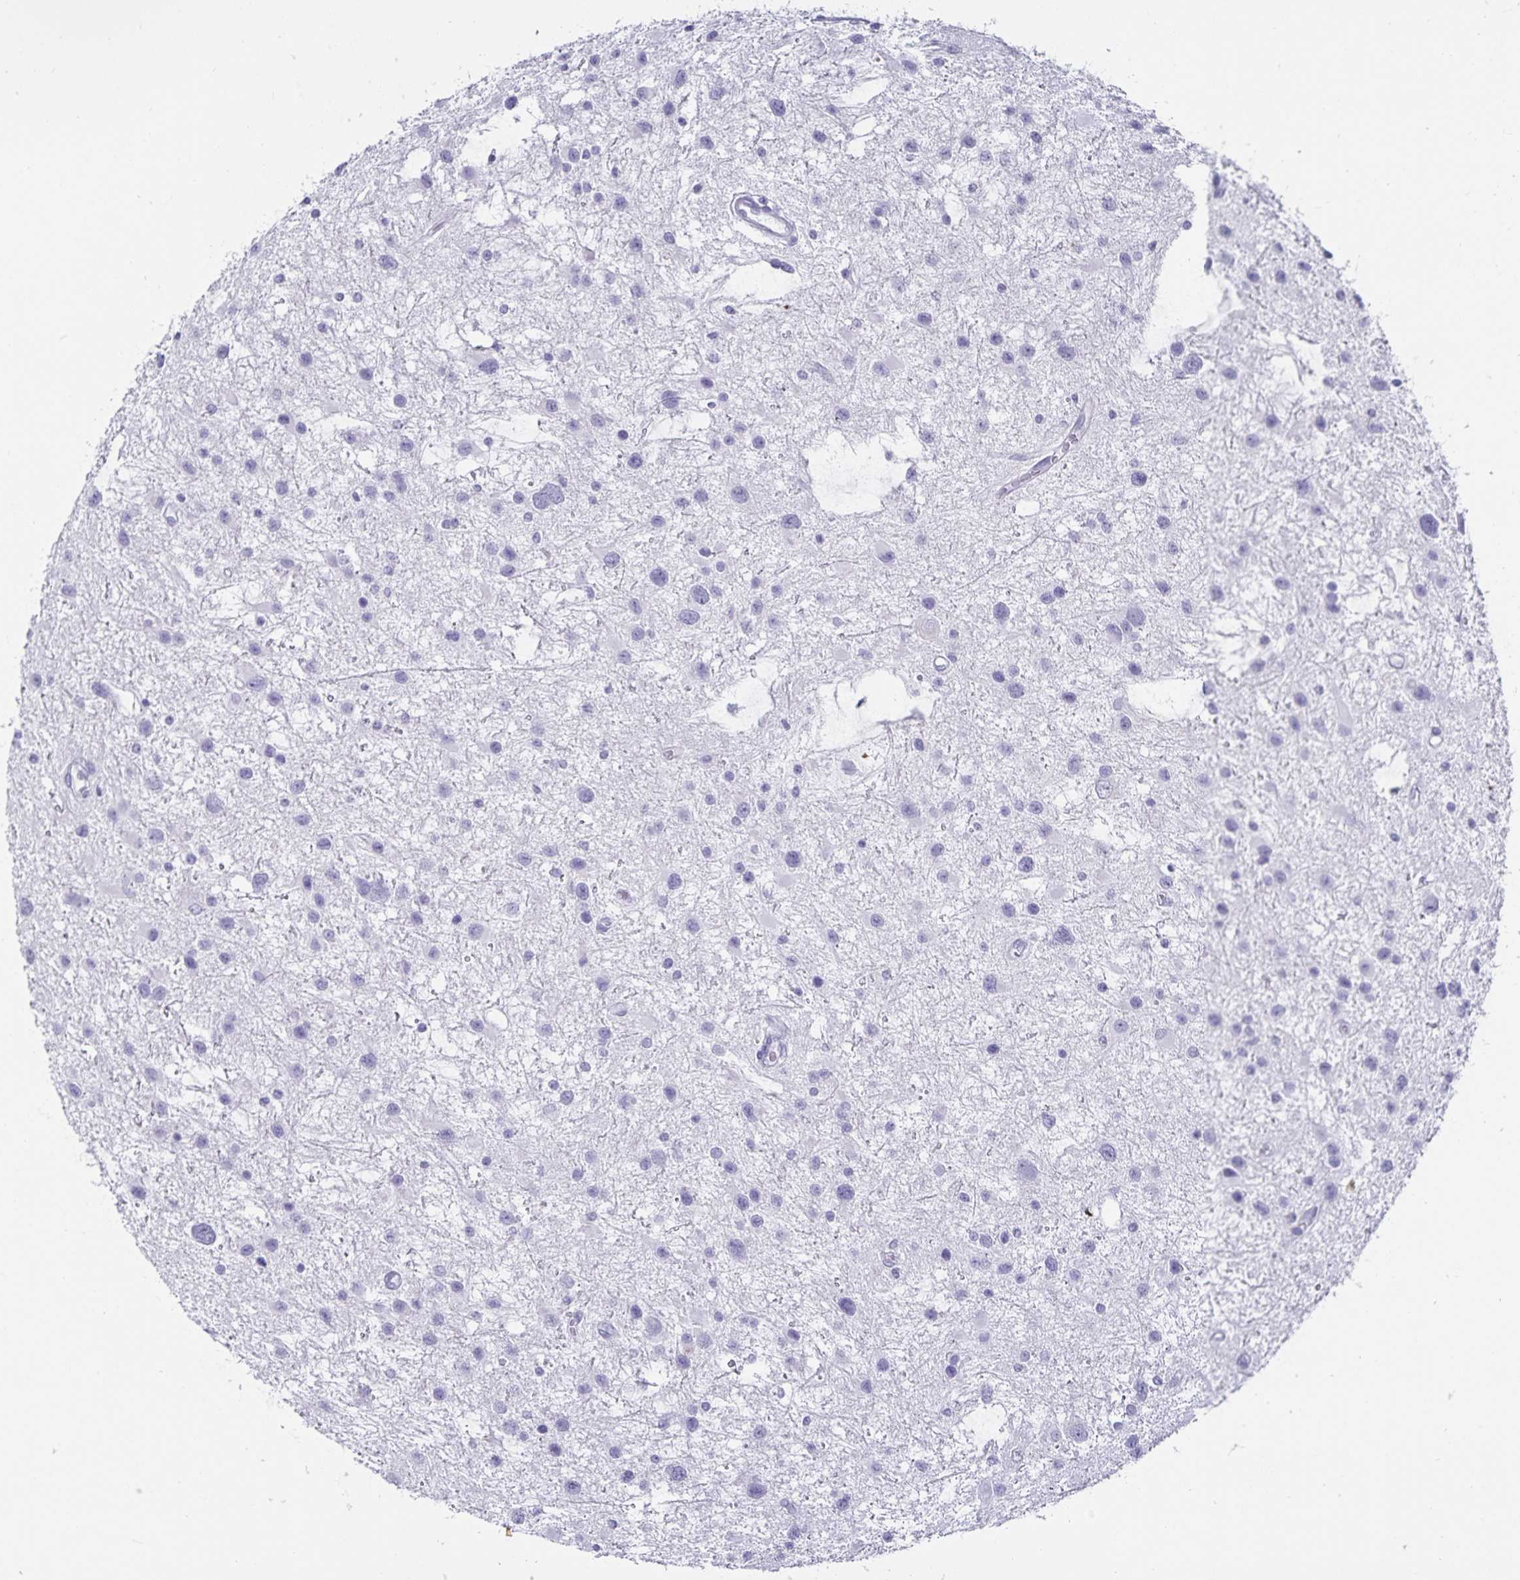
{"staining": {"intensity": "negative", "quantity": "none", "location": "none"}, "tissue": "glioma", "cell_type": "Tumor cells", "image_type": "cancer", "snomed": [{"axis": "morphology", "description": "Glioma, malignant, Low grade"}, {"axis": "topography", "description": "Brain"}], "caption": "This is a image of IHC staining of glioma, which shows no staining in tumor cells.", "gene": "DEFA6", "patient": {"sex": "female", "age": 32}}